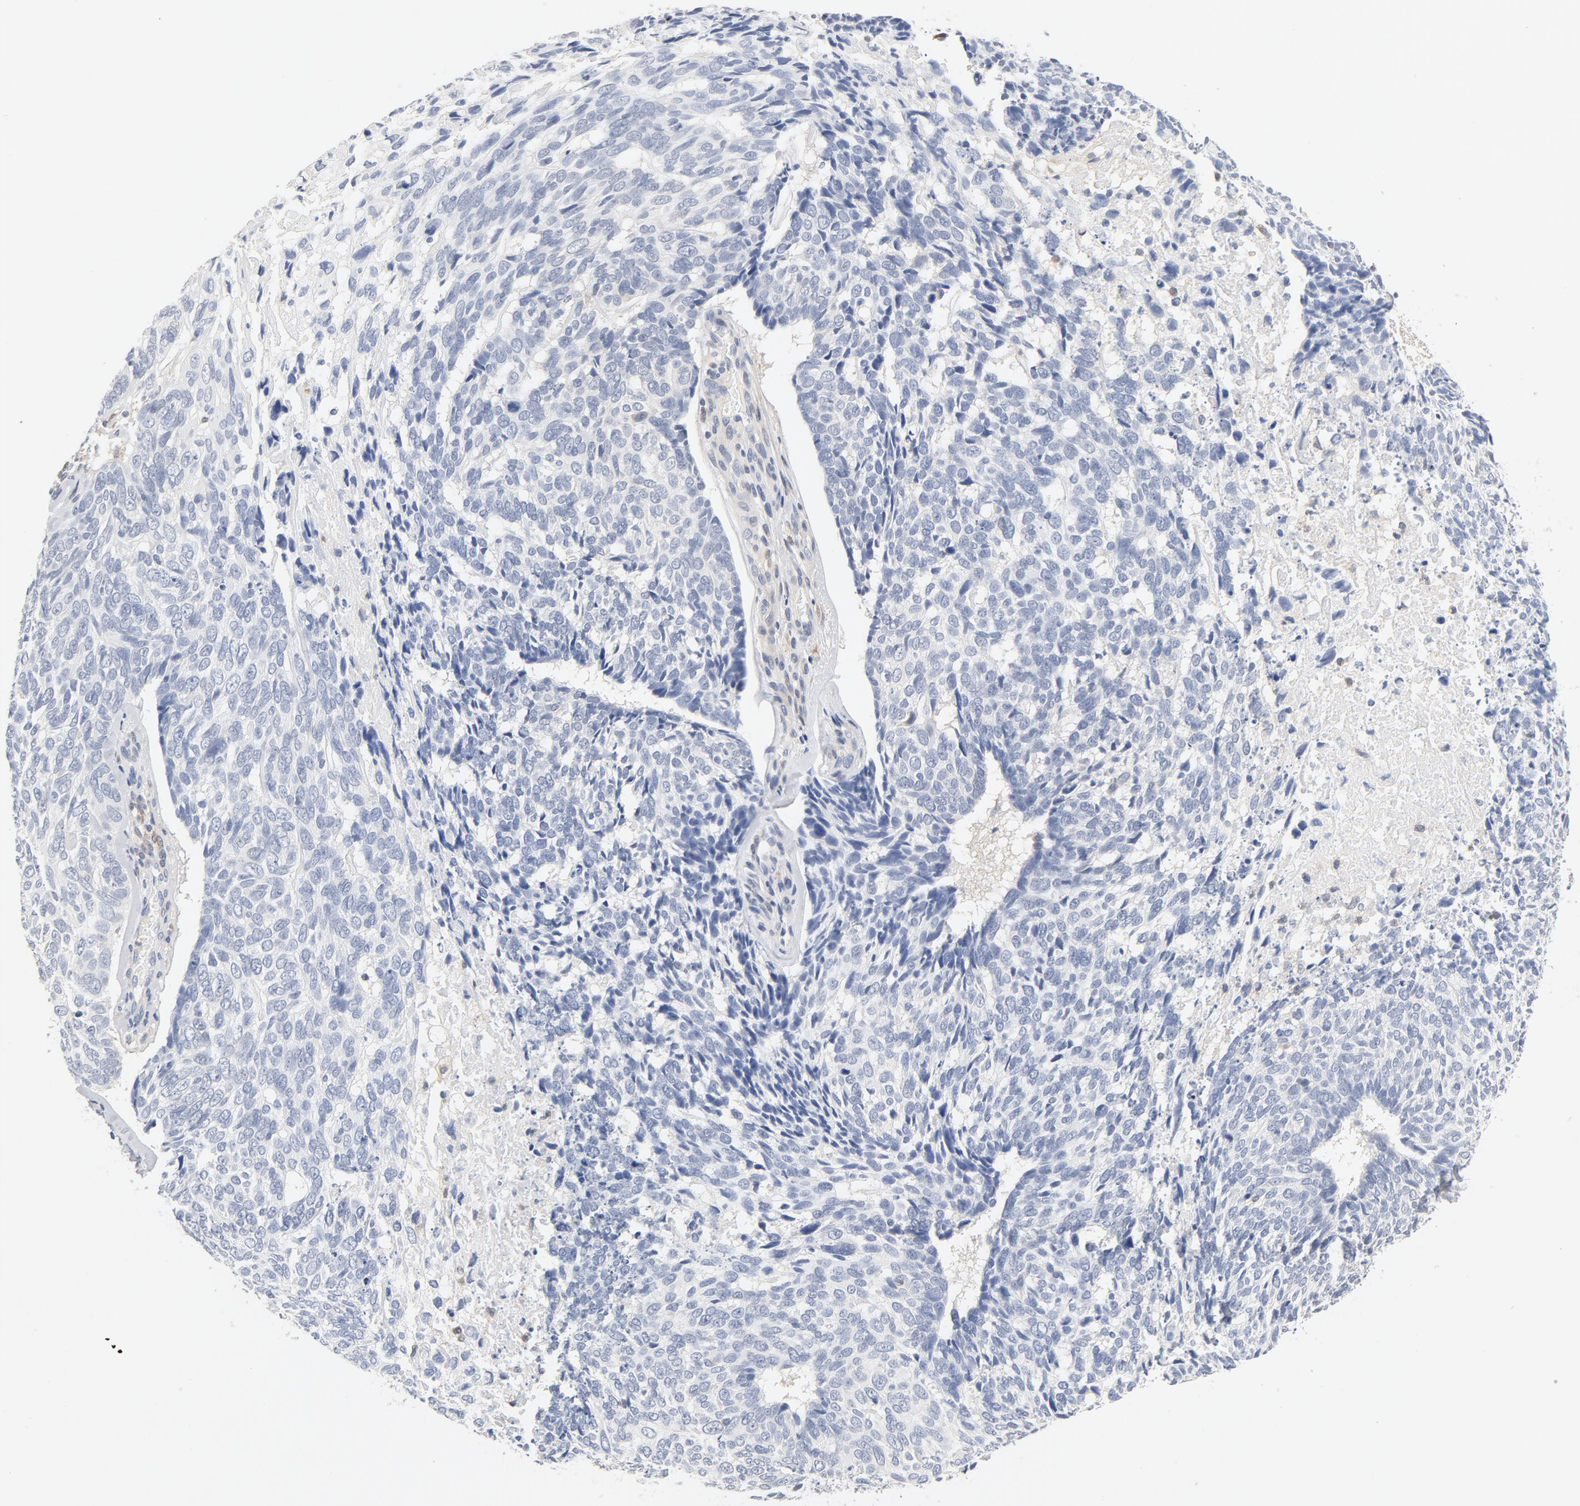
{"staining": {"intensity": "negative", "quantity": "none", "location": "none"}, "tissue": "skin cancer", "cell_type": "Tumor cells", "image_type": "cancer", "snomed": [{"axis": "morphology", "description": "Basal cell carcinoma"}, {"axis": "topography", "description": "Skin"}], "caption": "Immunohistochemistry micrograph of skin cancer stained for a protein (brown), which demonstrates no staining in tumor cells. Brightfield microscopy of immunohistochemistry (IHC) stained with DAB (3,3'-diaminobenzidine) (brown) and hematoxylin (blue), captured at high magnification.", "gene": "STAT1", "patient": {"sex": "male", "age": 72}}